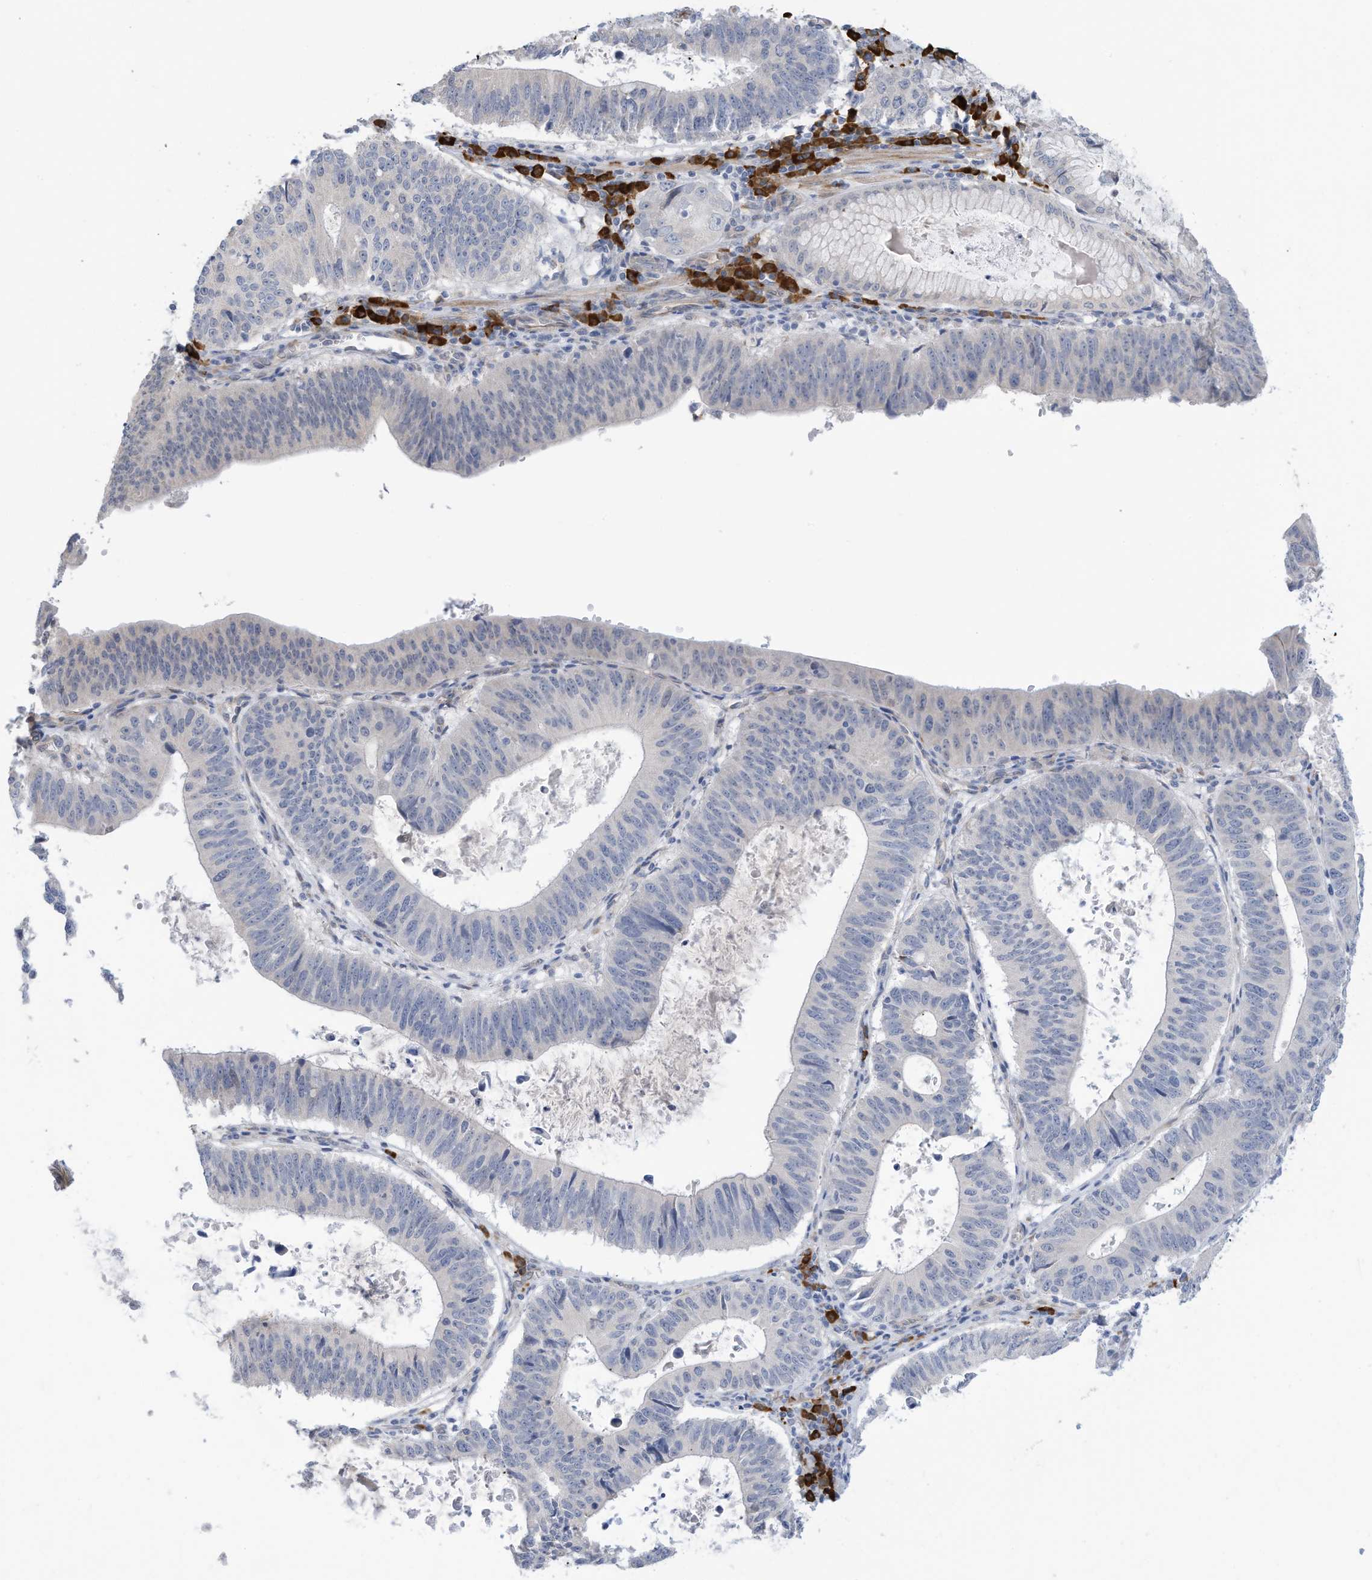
{"staining": {"intensity": "negative", "quantity": "none", "location": "none"}, "tissue": "stomach cancer", "cell_type": "Tumor cells", "image_type": "cancer", "snomed": [{"axis": "morphology", "description": "Adenocarcinoma, NOS"}, {"axis": "topography", "description": "Stomach"}], "caption": "A photomicrograph of human stomach cancer (adenocarcinoma) is negative for staining in tumor cells.", "gene": "ZNF292", "patient": {"sex": "male", "age": 59}}